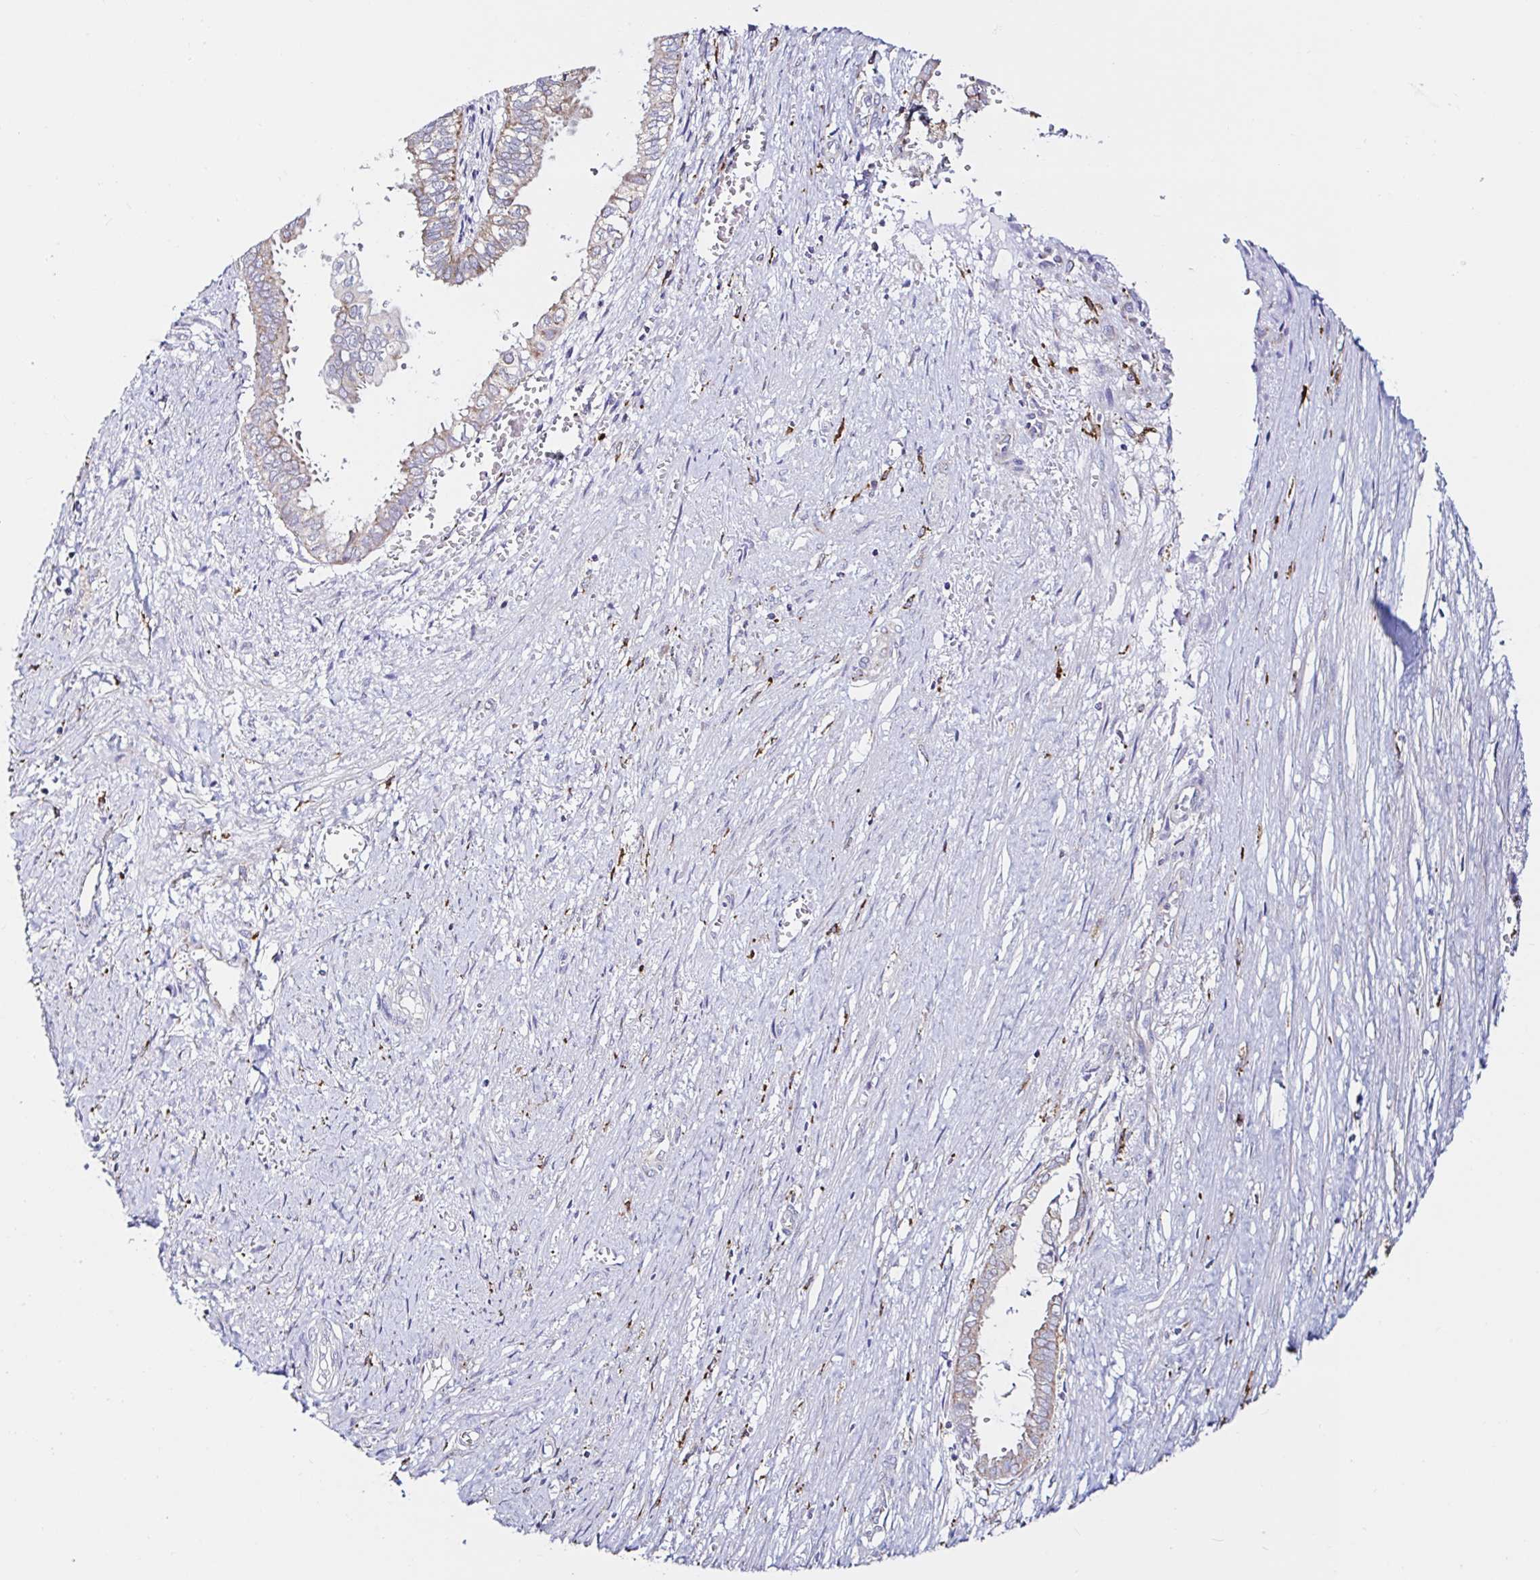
{"staining": {"intensity": "weak", "quantity": "25%-75%", "location": "cytoplasmic/membranous"}, "tissue": "ovarian cancer", "cell_type": "Tumor cells", "image_type": "cancer", "snomed": [{"axis": "morphology", "description": "Carcinoma, endometroid"}, {"axis": "topography", "description": "Ovary"}], "caption": "Protein expression analysis of human ovarian cancer reveals weak cytoplasmic/membranous staining in about 25%-75% of tumor cells. The protein of interest is shown in brown color, while the nuclei are stained blue.", "gene": "MSR1", "patient": {"sex": "female", "age": 64}}